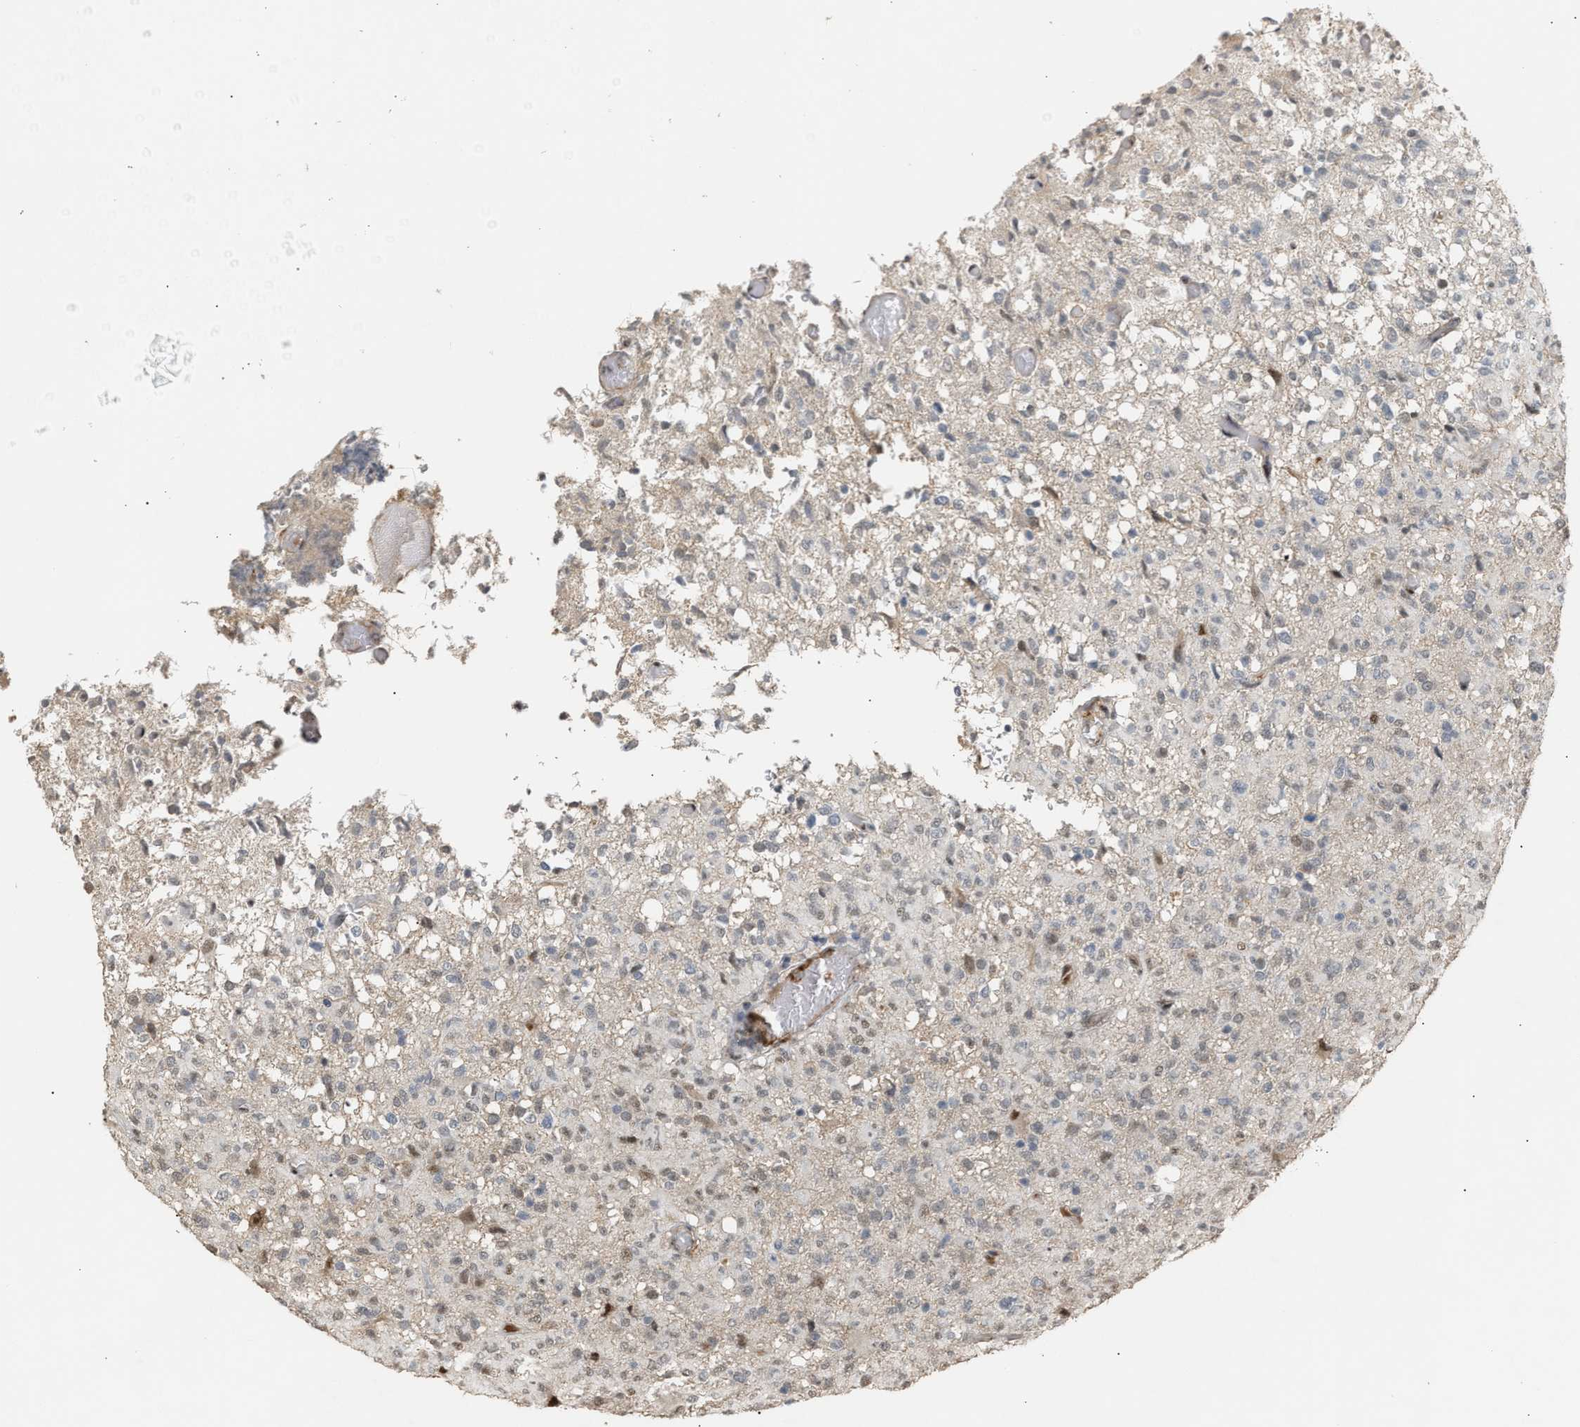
{"staining": {"intensity": "moderate", "quantity": "<25%", "location": "nuclear"}, "tissue": "glioma", "cell_type": "Tumor cells", "image_type": "cancer", "snomed": [{"axis": "morphology", "description": "Glioma, malignant, High grade"}, {"axis": "topography", "description": "Brain"}], "caption": "Immunohistochemistry (IHC) micrograph of neoplastic tissue: human glioma stained using immunohistochemistry displays low levels of moderate protein expression localized specifically in the nuclear of tumor cells, appearing as a nuclear brown color.", "gene": "ZFAND5", "patient": {"sex": "female", "age": 57}}